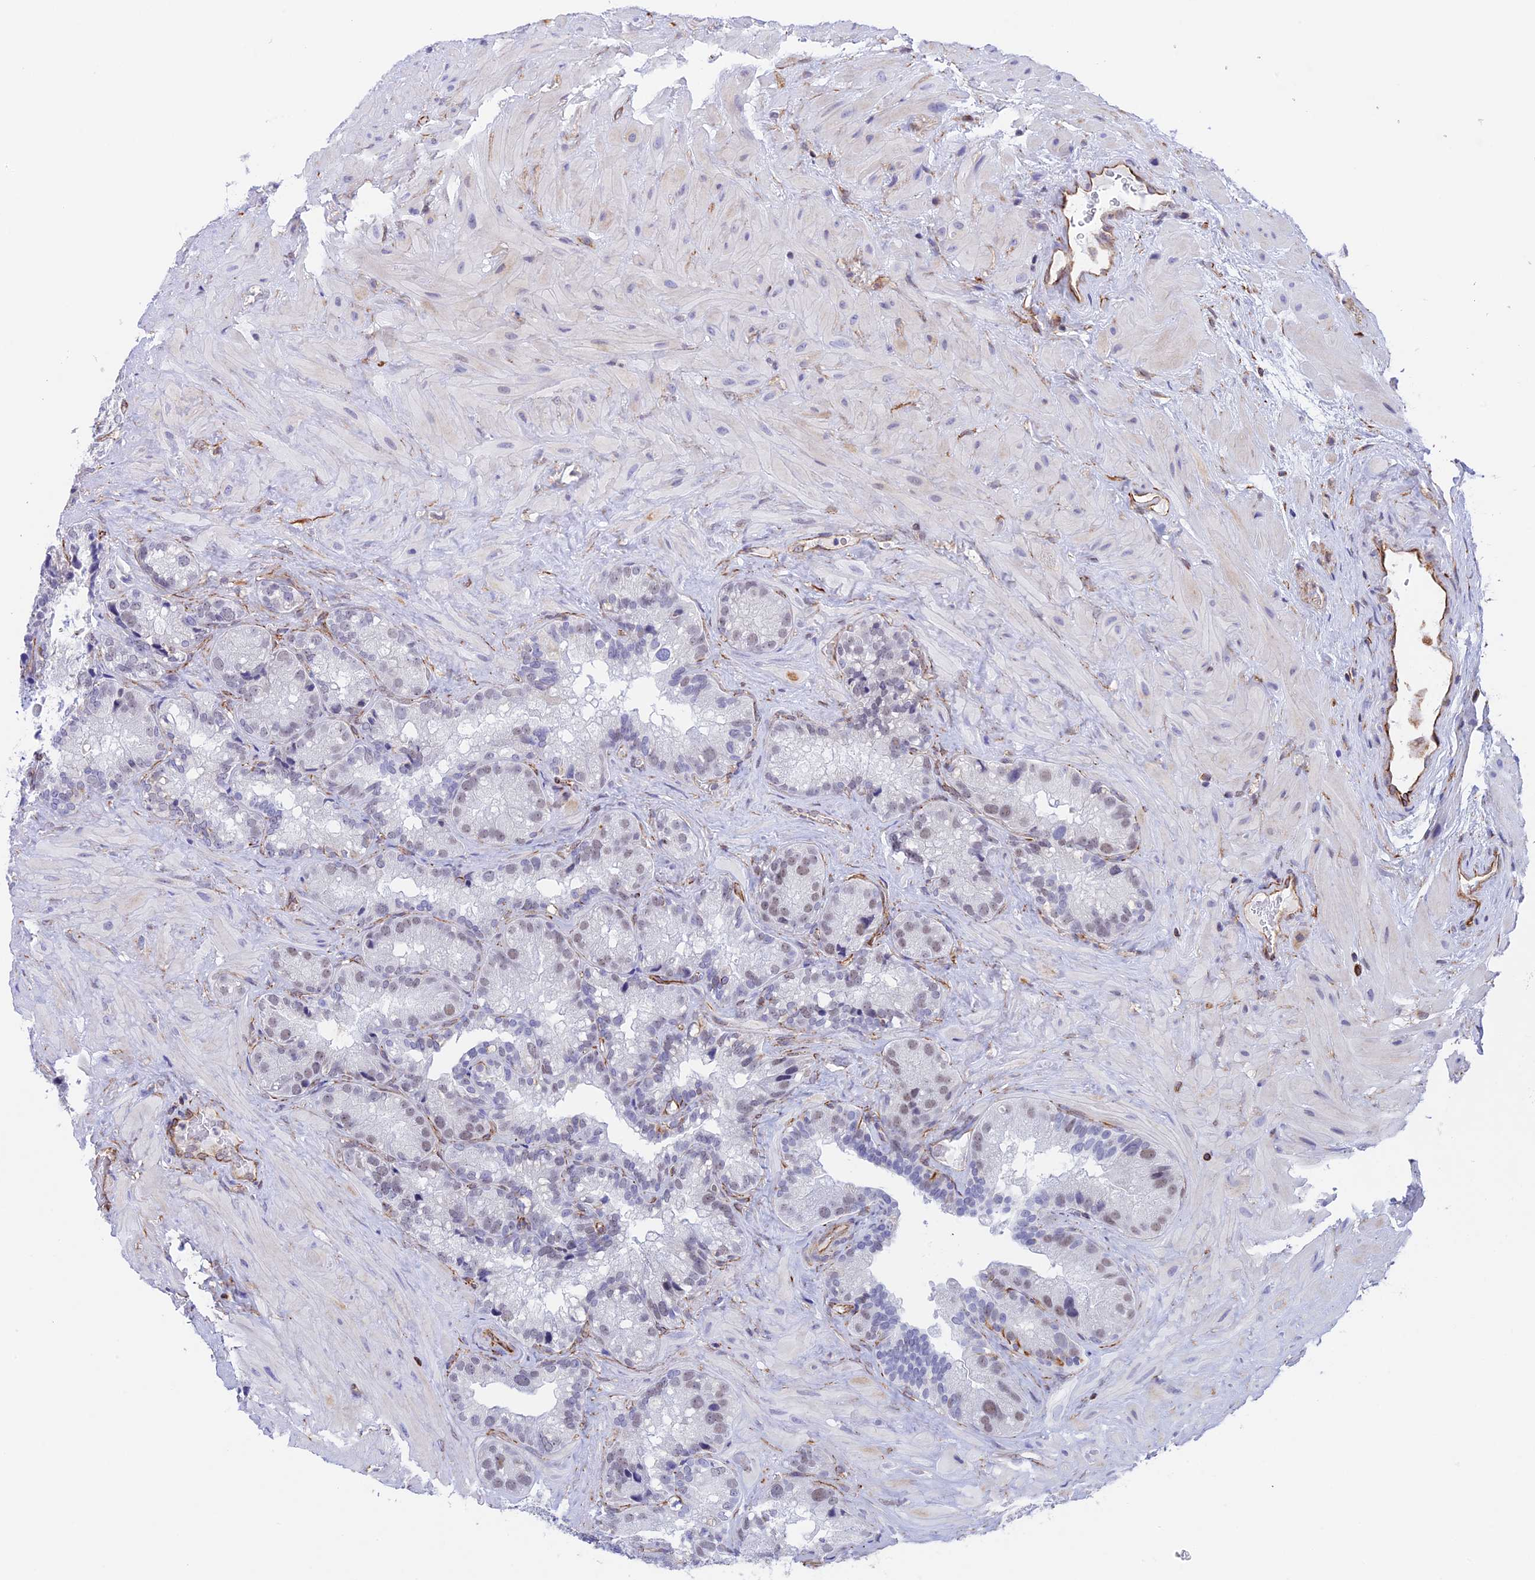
{"staining": {"intensity": "weak", "quantity": "<25%", "location": "nuclear"}, "tissue": "seminal vesicle", "cell_type": "Glandular cells", "image_type": "normal", "snomed": [{"axis": "morphology", "description": "Normal tissue, NOS"}, {"axis": "topography", "description": "Prostate"}, {"axis": "topography", "description": "Seminal veicle"}], "caption": "A high-resolution histopathology image shows immunohistochemistry staining of unremarkable seminal vesicle, which shows no significant positivity in glandular cells.", "gene": "ZNF652", "patient": {"sex": "male", "age": 68}}